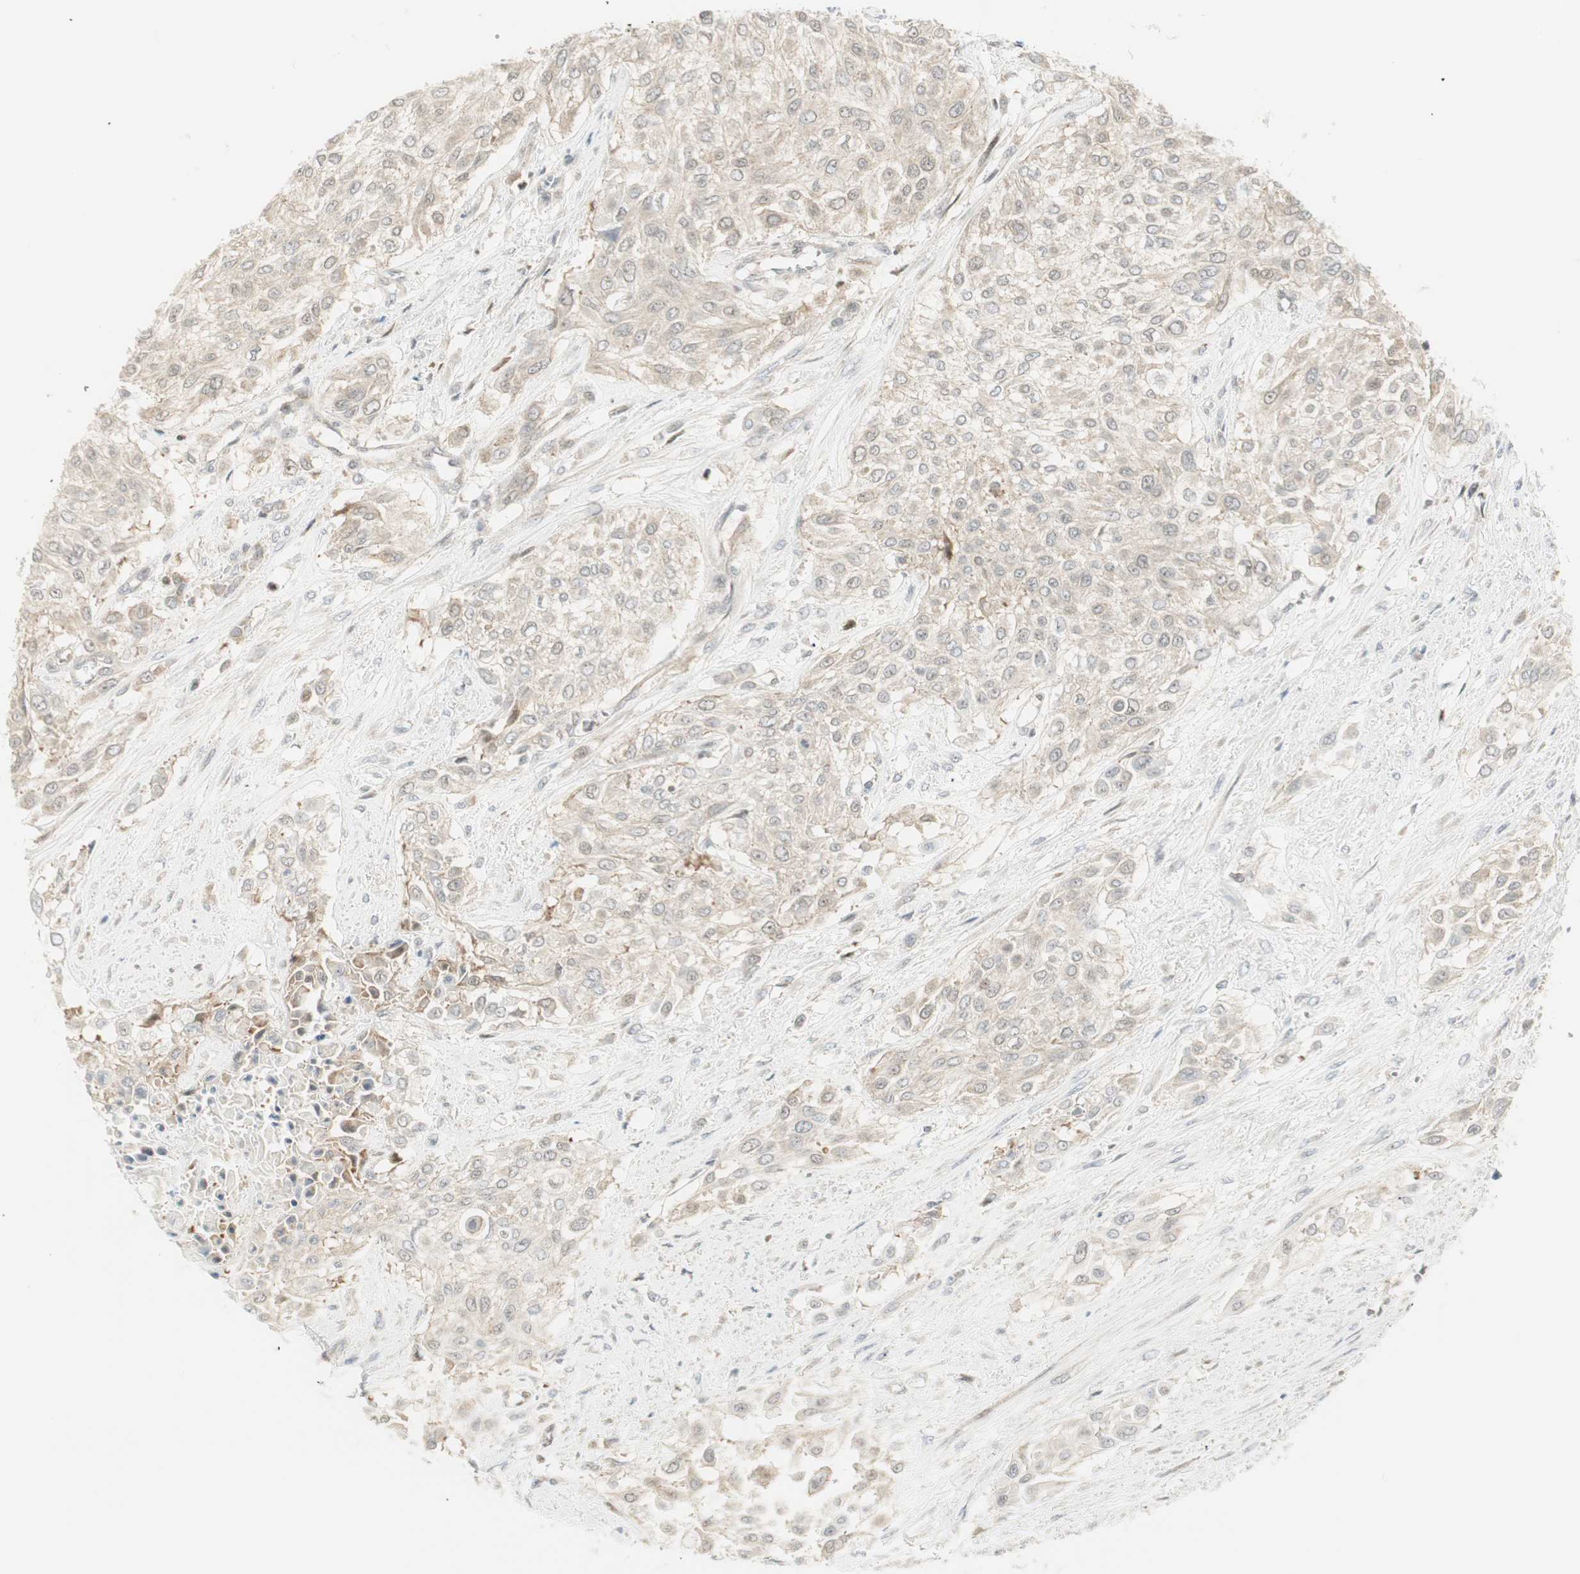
{"staining": {"intensity": "weak", "quantity": ">75%", "location": "cytoplasmic/membranous"}, "tissue": "urothelial cancer", "cell_type": "Tumor cells", "image_type": "cancer", "snomed": [{"axis": "morphology", "description": "Urothelial carcinoma, High grade"}, {"axis": "topography", "description": "Urinary bladder"}], "caption": "Urothelial carcinoma (high-grade) stained with a protein marker reveals weak staining in tumor cells.", "gene": "PPP1CA", "patient": {"sex": "male", "age": 57}}